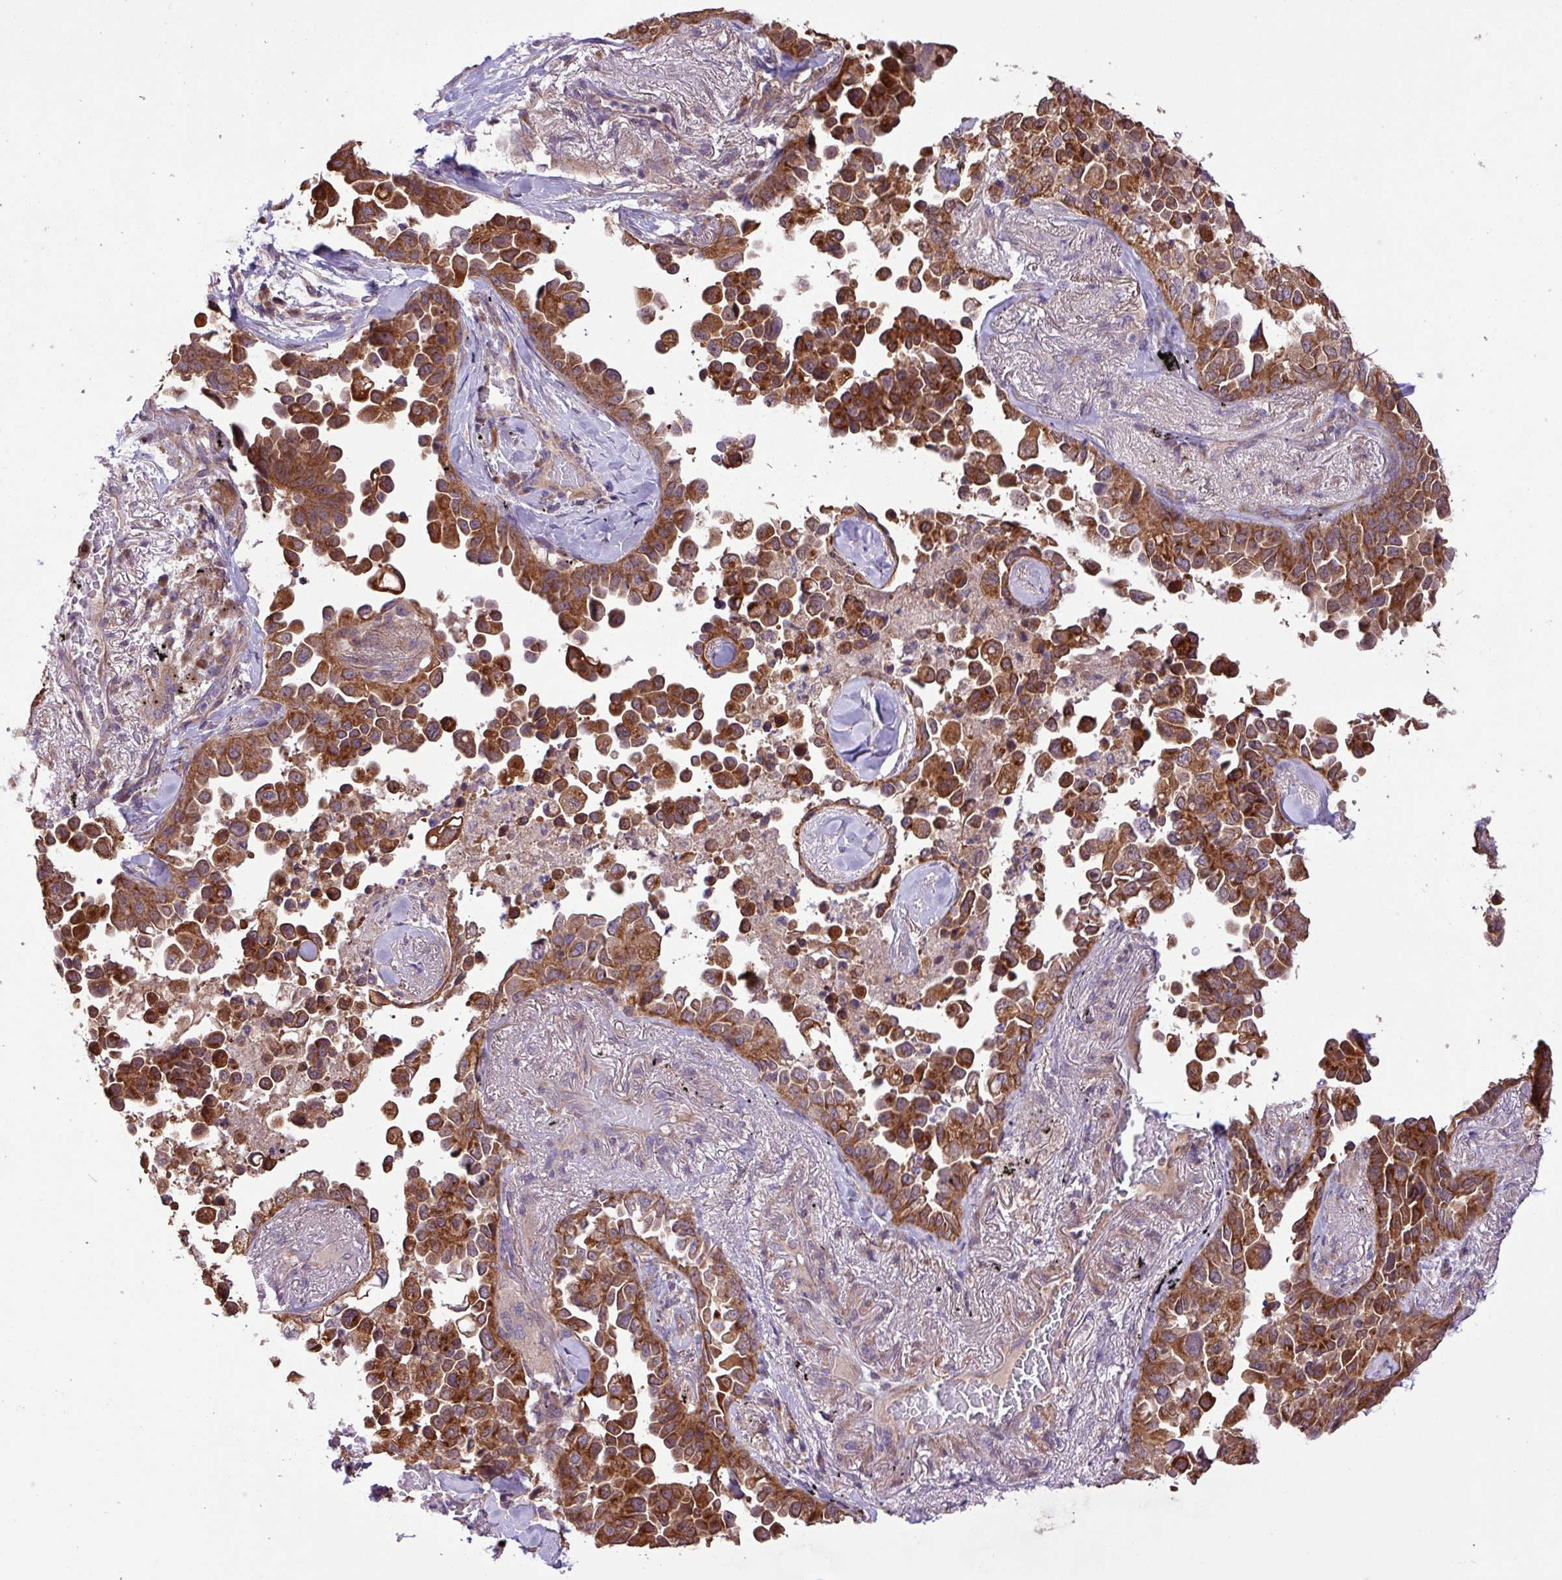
{"staining": {"intensity": "strong", "quantity": ">75%", "location": "cytoplasmic/membranous"}, "tissue": "lung cancer", "cell_type": "Tumor cells", "image_type": "cancer", "snomed": [{"axis": "morphology", "description": "Adenocarcinoma, NOS"}, {"axis": "topography", "description": "Lung"}], "caption": "Strong cytoplasmic/membranous protein positivity is seen in approximately >75% of tumor cells in lung cancer (adenocarcinoma).", "gene": "TIMM10B", "patient": {"sex": "female", "age": 67}}